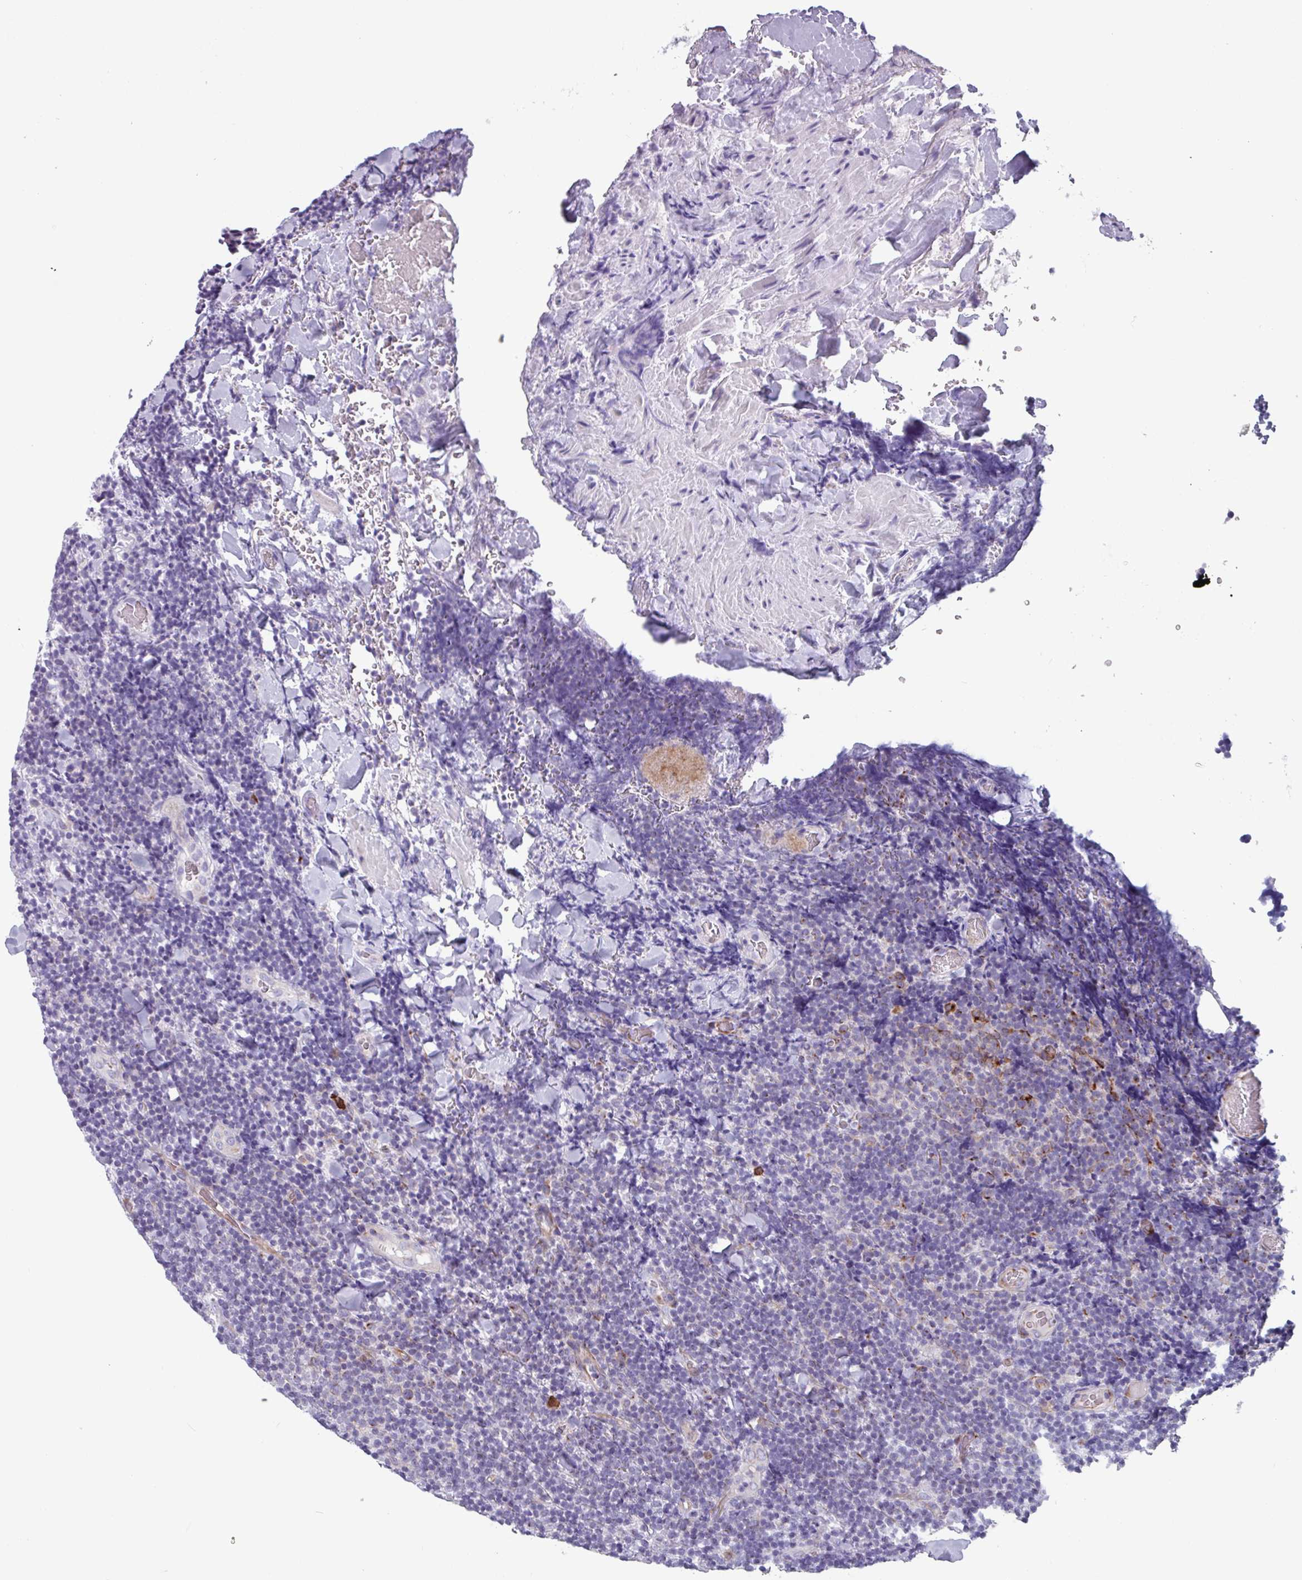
{"staining": {"intensity": "negative", "quantity": "none", "location": "none"}, "tissue": "lymphoma", "cell_type": "Tumor cells", "image_type": "cancer", "snomed": [{"axis": "morphology", "description": "Malignant lymphoma, non-Hodgkin's type, Low grade"}, {"axis": "topography", "description": "Lymph node"}], "caption": "Tumor cells are negative for protein expression in human malignant lymphoma, non-Hodgkin's type (low-grade). (DAB (3,3'-diaminobenzidine) IHC visualized using brightfield microscopy, high magnification).", "gene": "ADGRE1", "patient": {"sex": "male", "age": 66}}